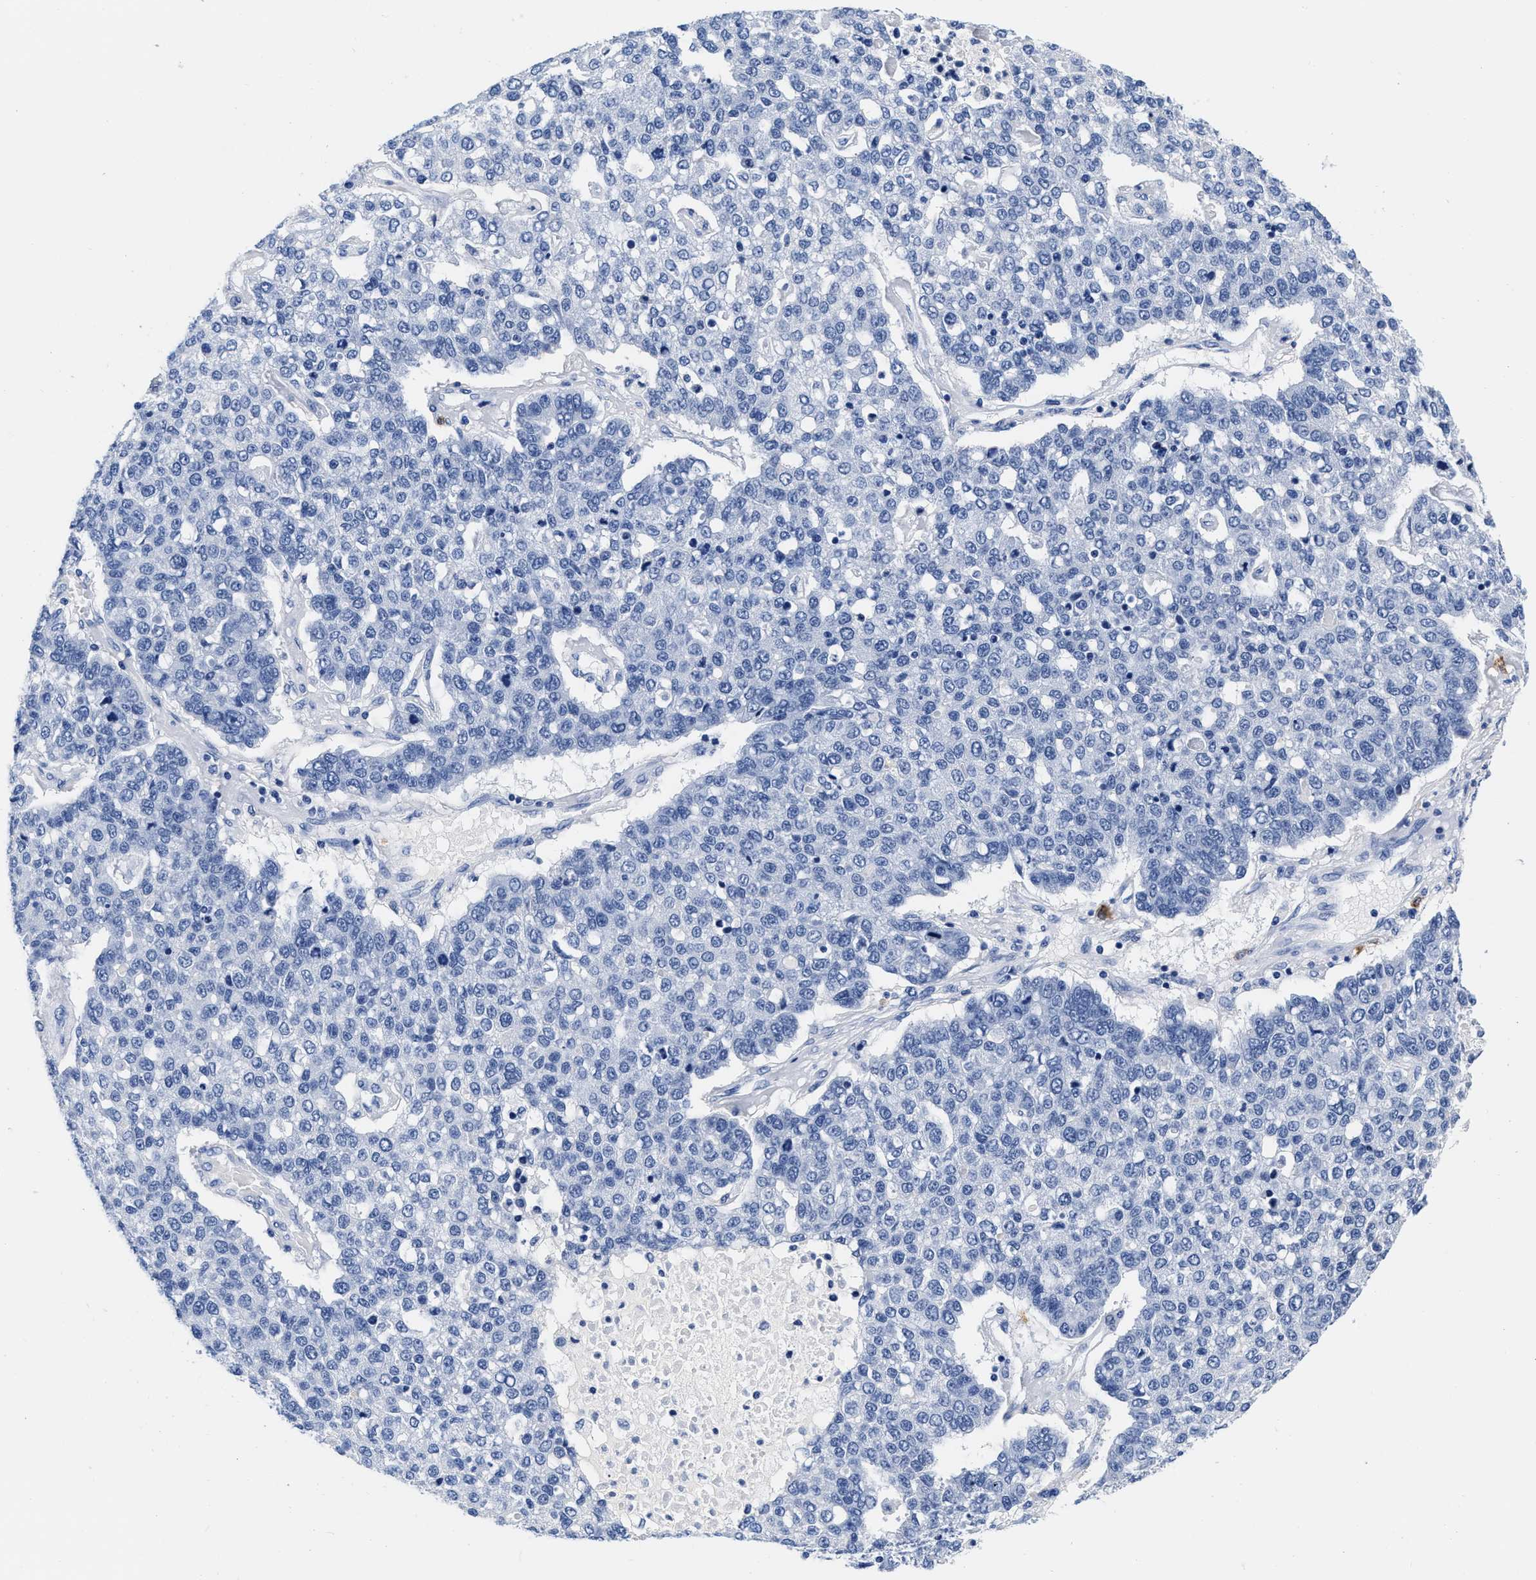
{"staining": {"intensity": "negative", "quantity": "none", "location": "none"}, "tissue": "pancreatic cancer", "cell_type": "Tumor cells", "image_type": "cancer", "snomed": [{"axis": "morphology", "description": "Adenocarcinoma, NOS"}, {"axis": "topography", "description": "Pancreas"}], "caption": "An image of pancreatic cancer (adenocarcinoma) stained for a protein exhibits no brown staining in tumor cells.", "gene": "CER1", "patient": {"sex": "female", "age": 61}}